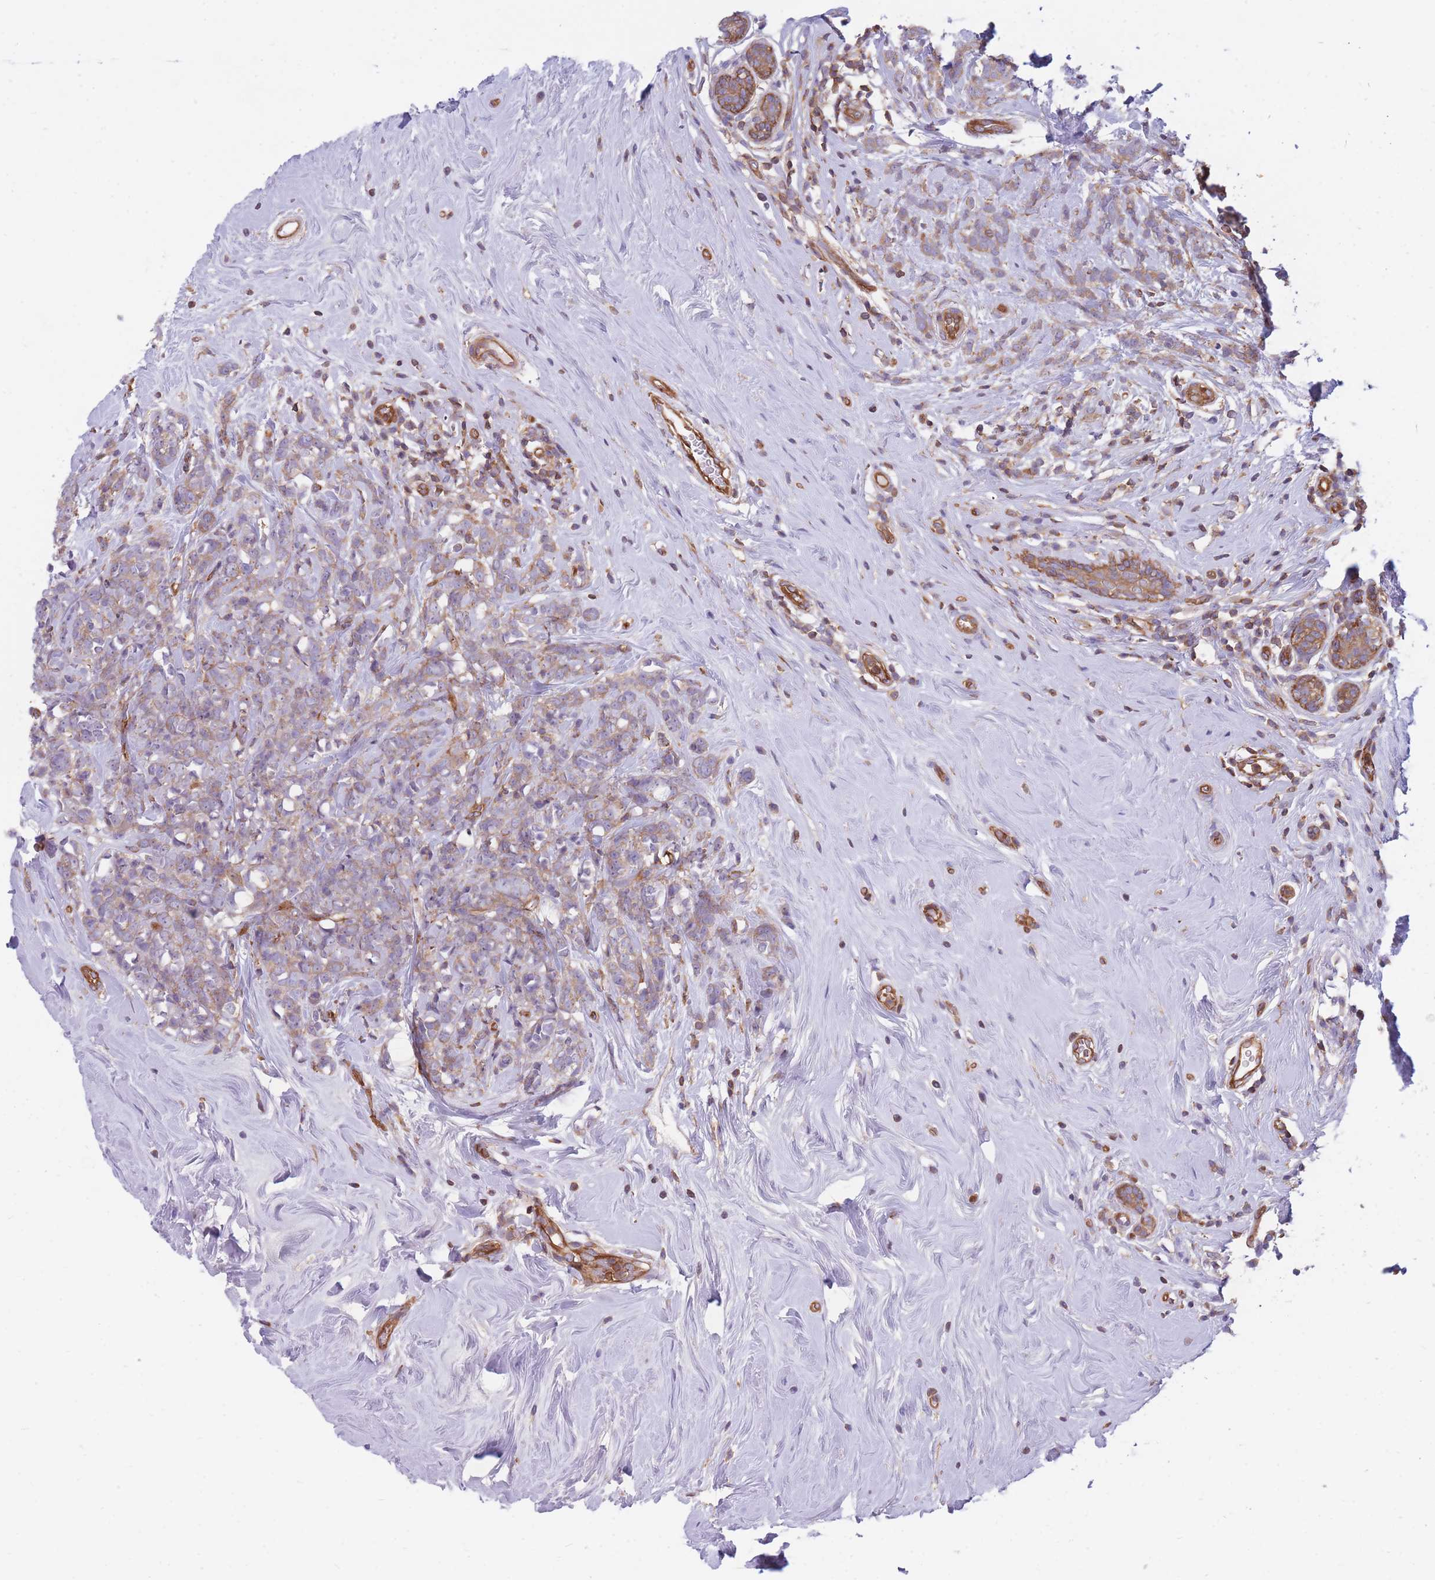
{"staining": {"intensity": "weak", "quantity": "25%-75%", "location": "cytoplasmic/membranous"}, "tissue": "breast cancer", "cell_type": "Tumor cells", "image_type": "cancer", "snomed": [{"axis": "morphology", "description": "Lobular carcinoma"}, {"axis": "topography", "description": "Breast"}], "caption": "A high-resolution histopathology image shows immunohistochemistry (IHC) staining of breast lobular carcinoma, which demonstrates weak cytoplasmic/membranous positivity in about 25%-75% of tumor cells.", "gene": "GGA1", "patient": {"sex": "female", "age": 58}}